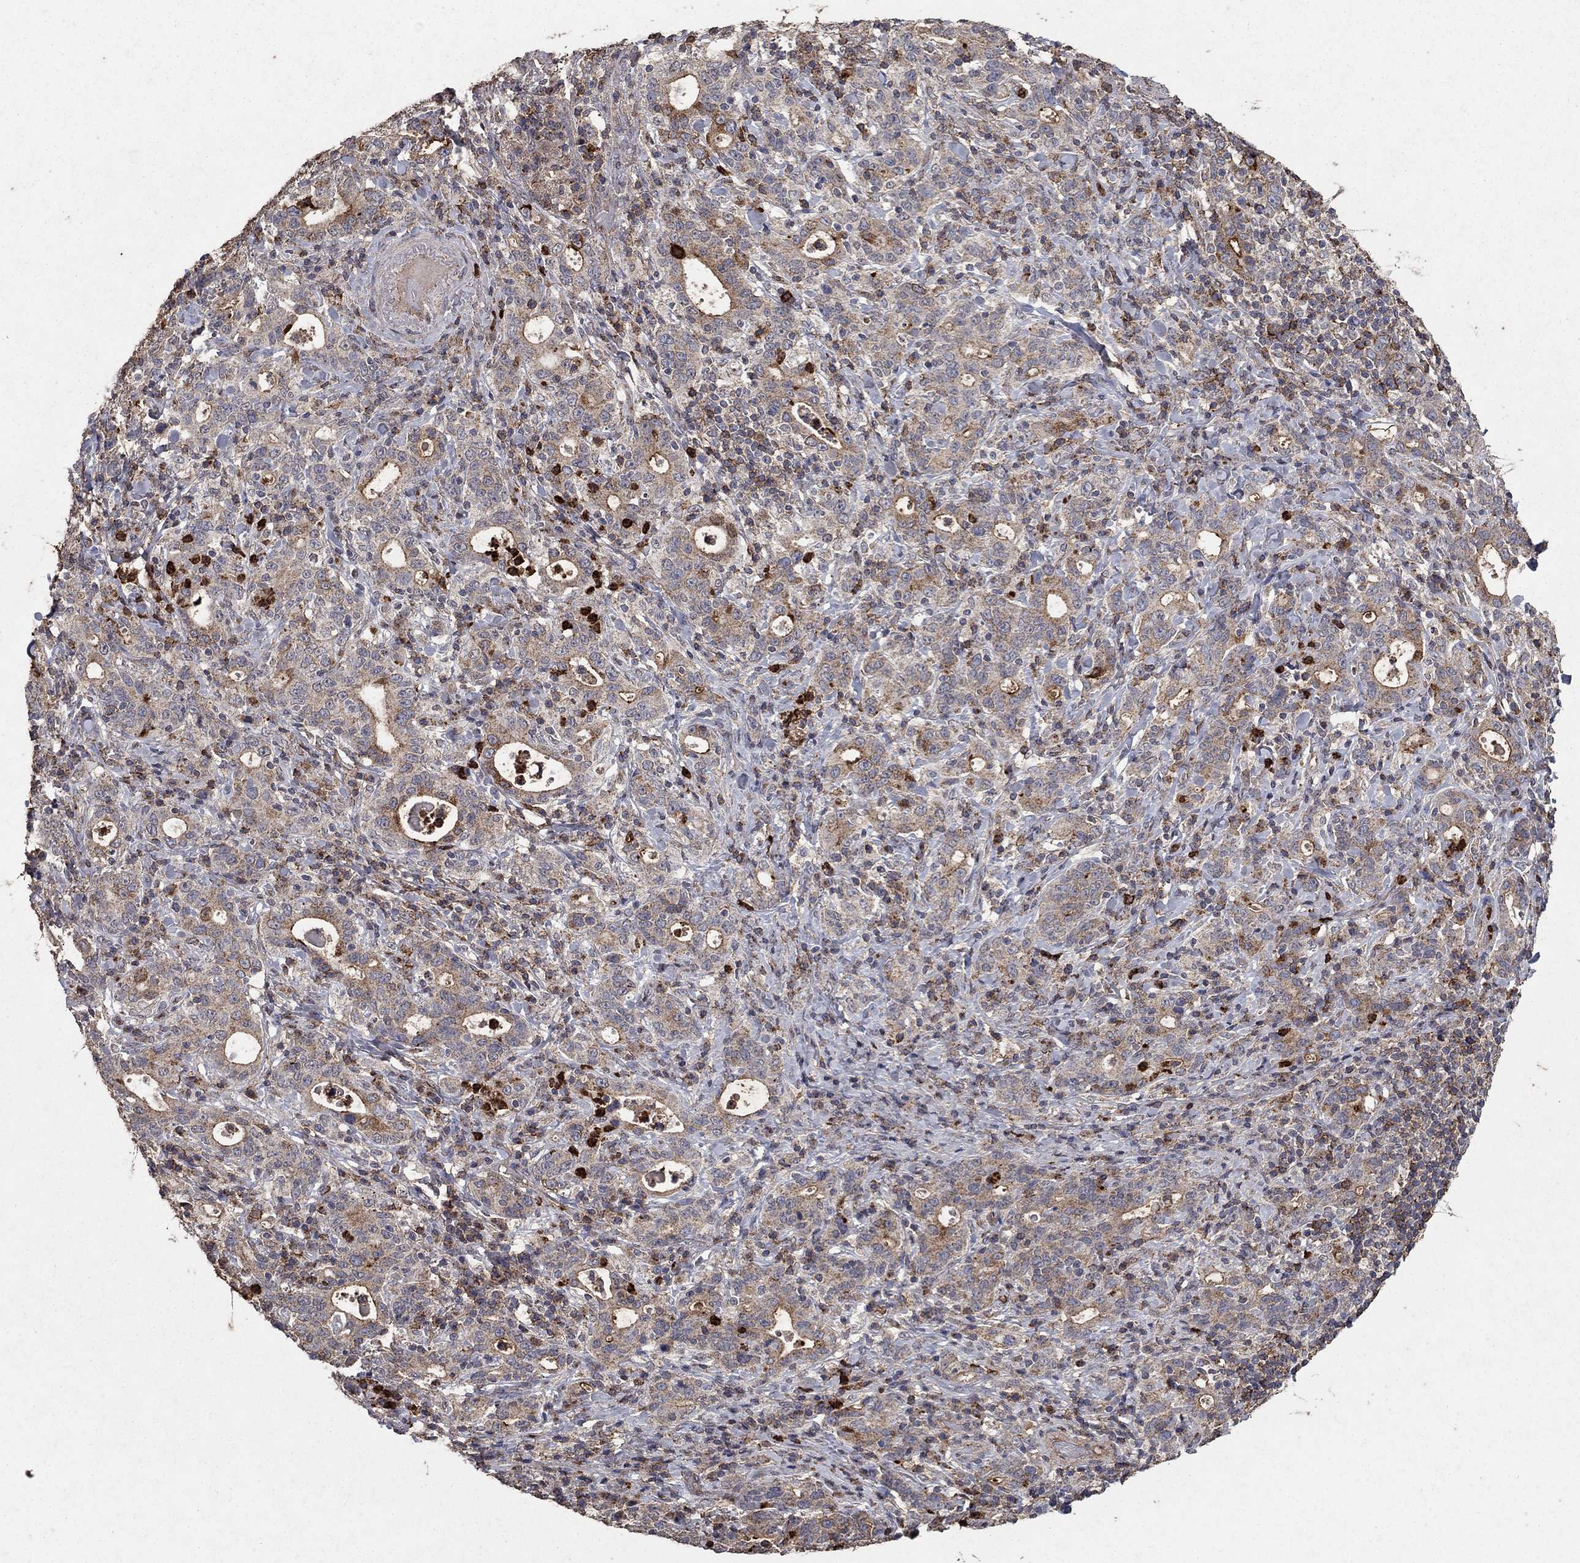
{"staining": {"intensity": "moderate", "quantity": "<25%", "location": "cytoplasmic/membranous"}, "tissue": "stomach cancer", "cell_type": "Tumor cells", "image_type": "cancer", "snomed": [{"axis": "morphology", "description": "Adenocarcinoma, NOS"}, {"axis": "topography", "description": "Stomach"}], "caption": "A low amount of moderate cytoplasmic/membranous positivity is appreciated in about <25% of tumor cells in stomach adenocarcinoma tissue. The staining was performed using DAB, with brown indicating positive protein expression. Nuclei are stained blue with hematoxylin.", "gene": "CD24", "patient": {"sex": "male", "age": 79}}